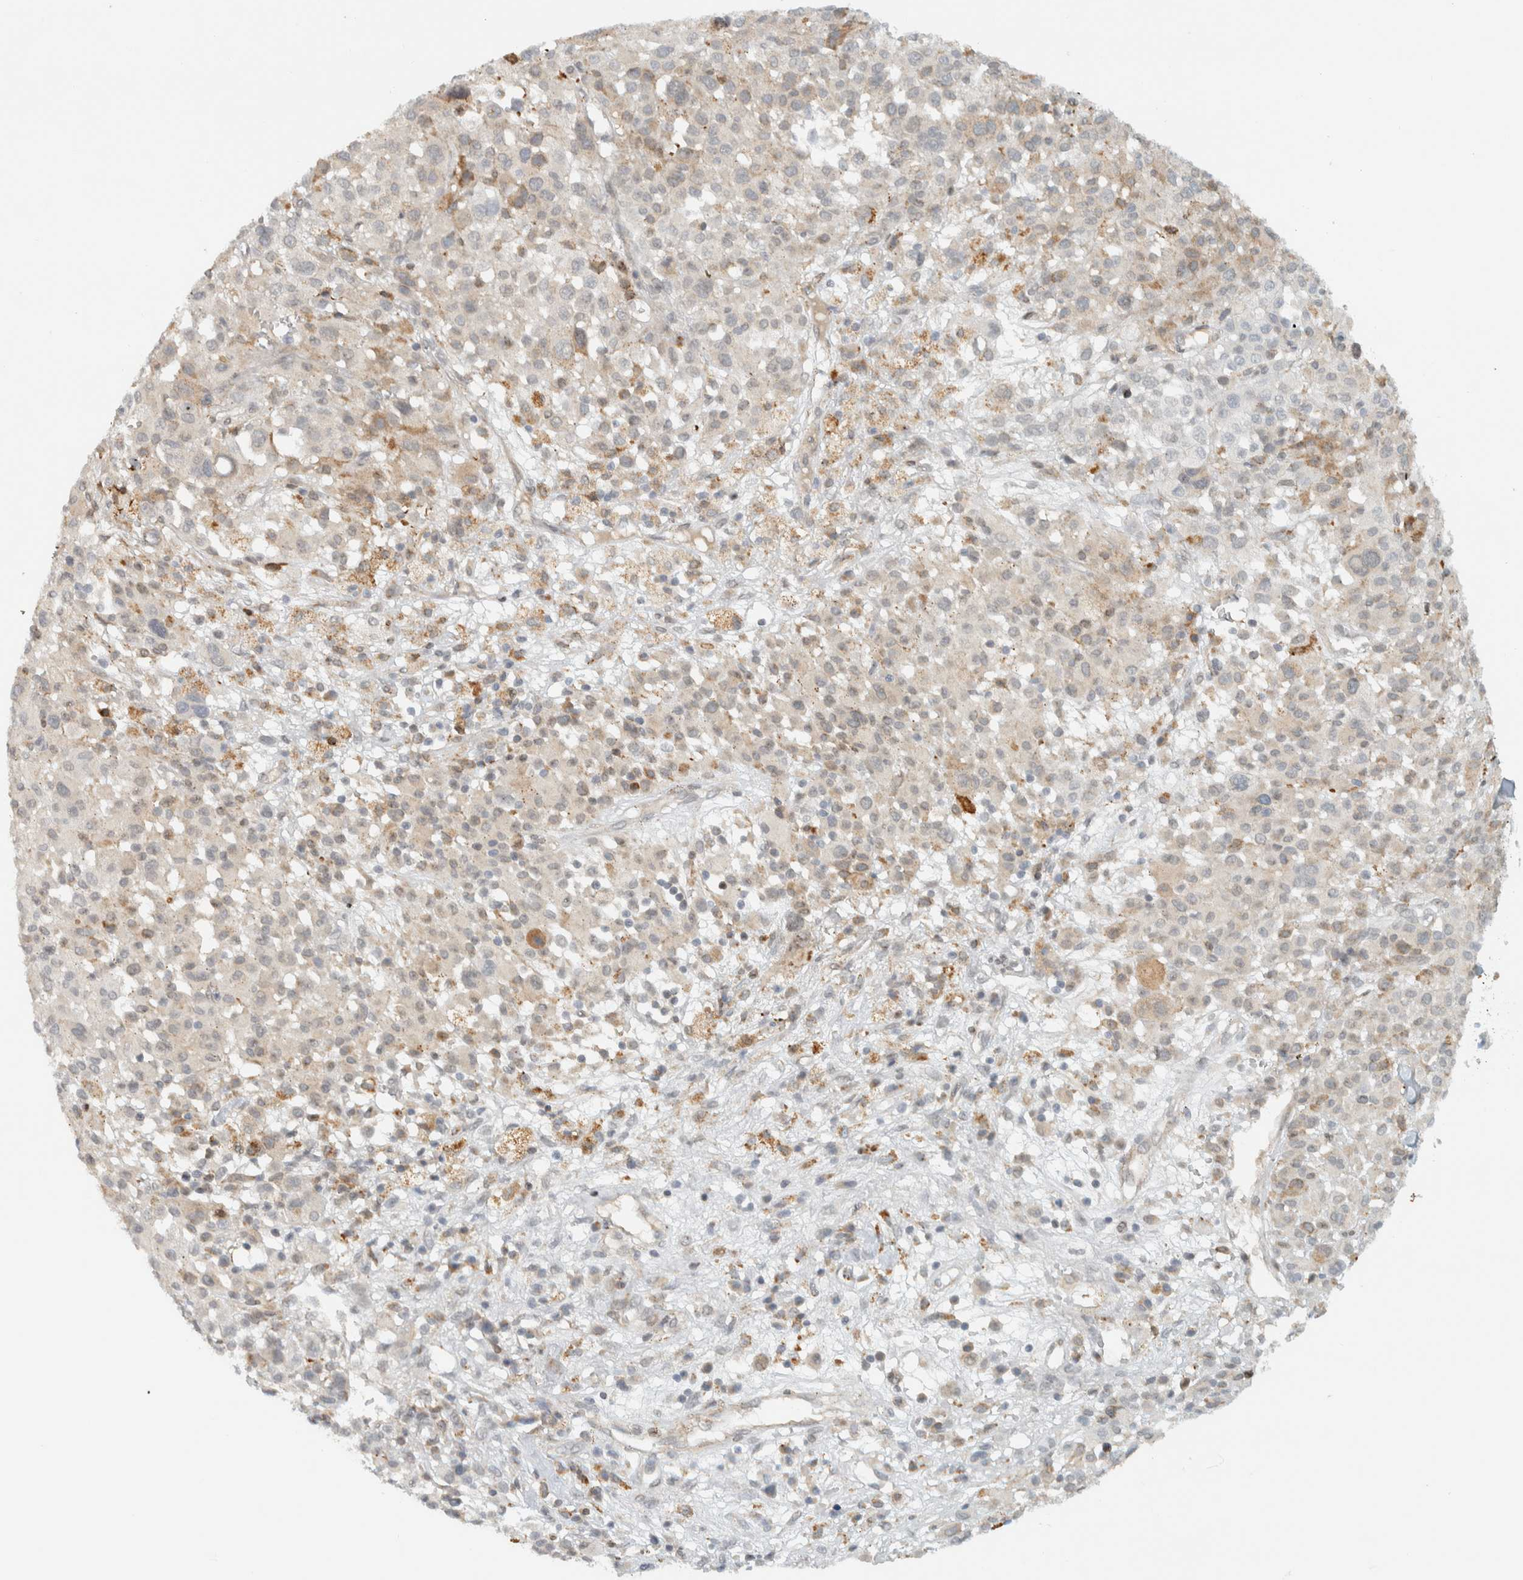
{"staining": {"intensity": "negative", "quantity": "none", "location": "none"}, "tissue": "melanoma", "cell_type": "Tumor cells", "image_type": "cancer", "snomed": [{"axis": "morphology", "description": "Malignant melanoma, Metastatic site"}, {"axis": "topography", "description": "Skin"}], "caption": "An image of human melanoma is negative for staining in tumor cells.", "gene": "ITPRID1", "patient": {"sex": "female", "age": 74}}